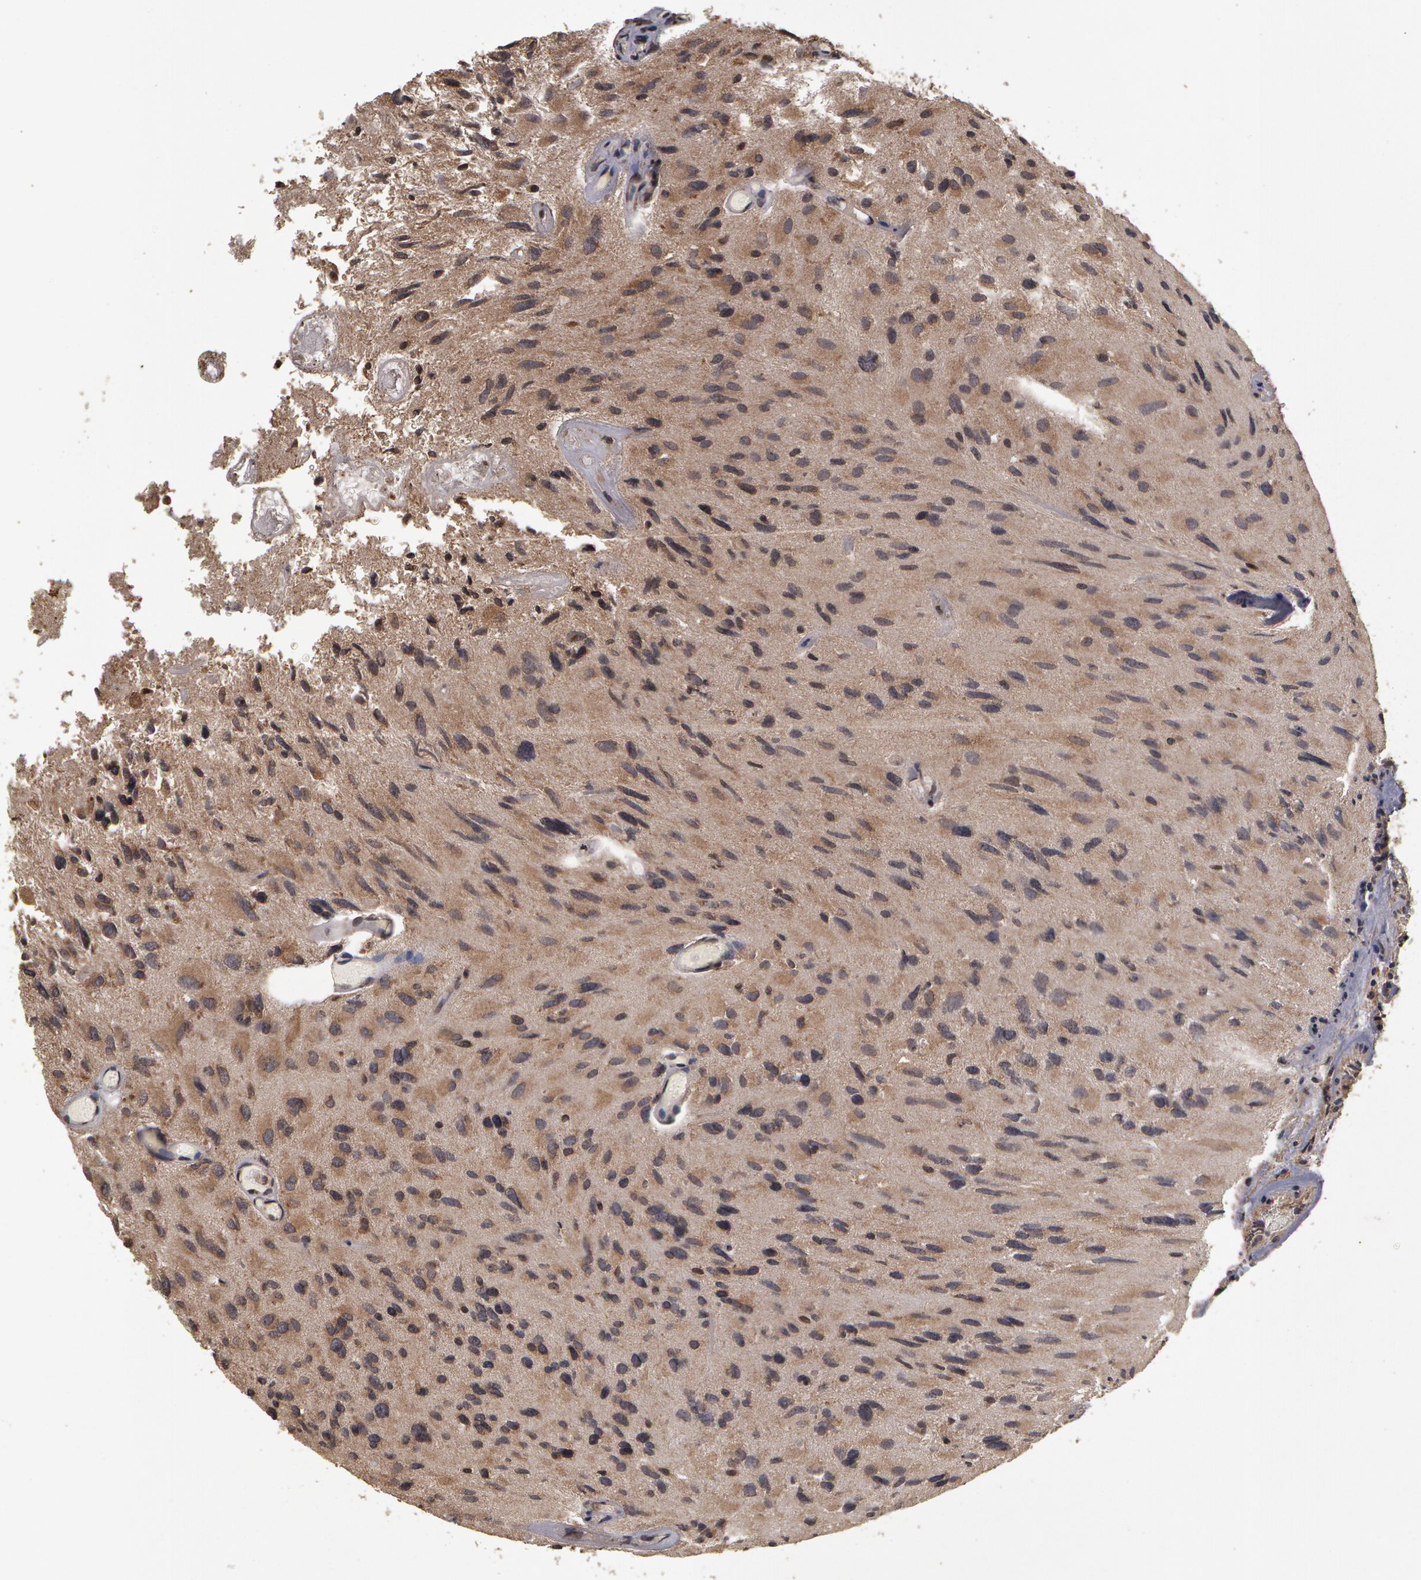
{"staining": {"intensity": "weak", "quantity": "25%-75%", "location": "cytoplasmic/membranous"}, "tissue": "glioma", "cell_type": "Tumor cells", "image_type": "cancer", "snomed": [{"axis": "morphology", "description": "Glioma, malignant, High grade"}, {"axis": "topography", "description": "Brain"}], "caption": "Weak cytoplasmic/membranous staining is identified in about 25%-75% of tumor cells in malignant glioma (high-grade).", "gene": "CALR", "patient": {"sex": "male", "age": 69}}